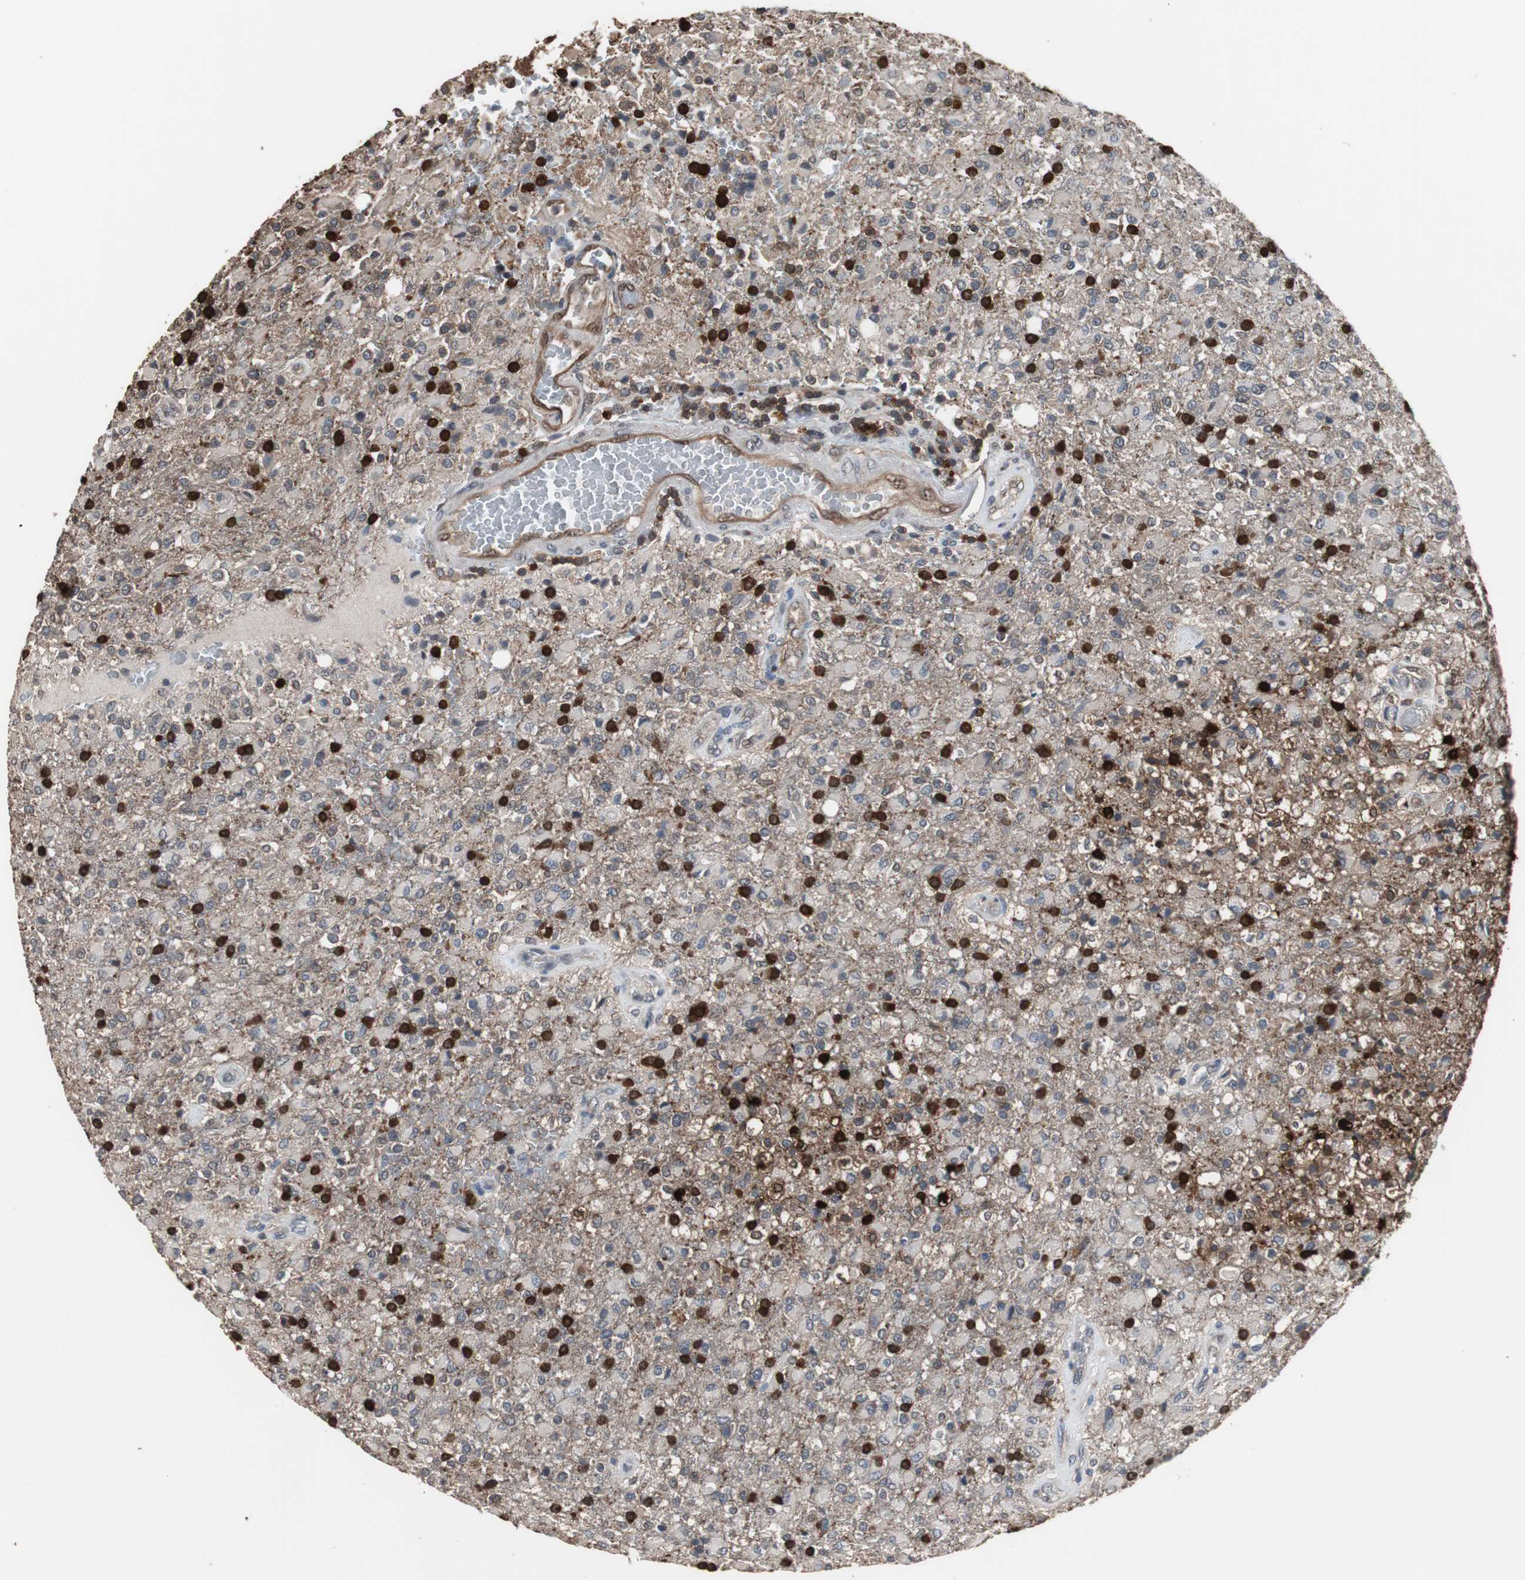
{"staining": {"intensity": "strong", "quantity": "<25%", "location": "cytoplasmic/membranous,nuclear"}, "tissue": "glioma", "cell_type": "Tumor cells", "image_type": "cancer", "snomed": [{"axis": "morphology", "description": "Glioma, malignant, High grade"}, {"axis": "topography", "description": "Brain"}], "caption": "Glioma tissue reveals strong cytoplasmic/membranous and nuclear positivity in about <25% of tumor cells, visualized by immunohistochemistry.", "gene": "NDRG1", "patient": {"sex": "male", "age": 71}}